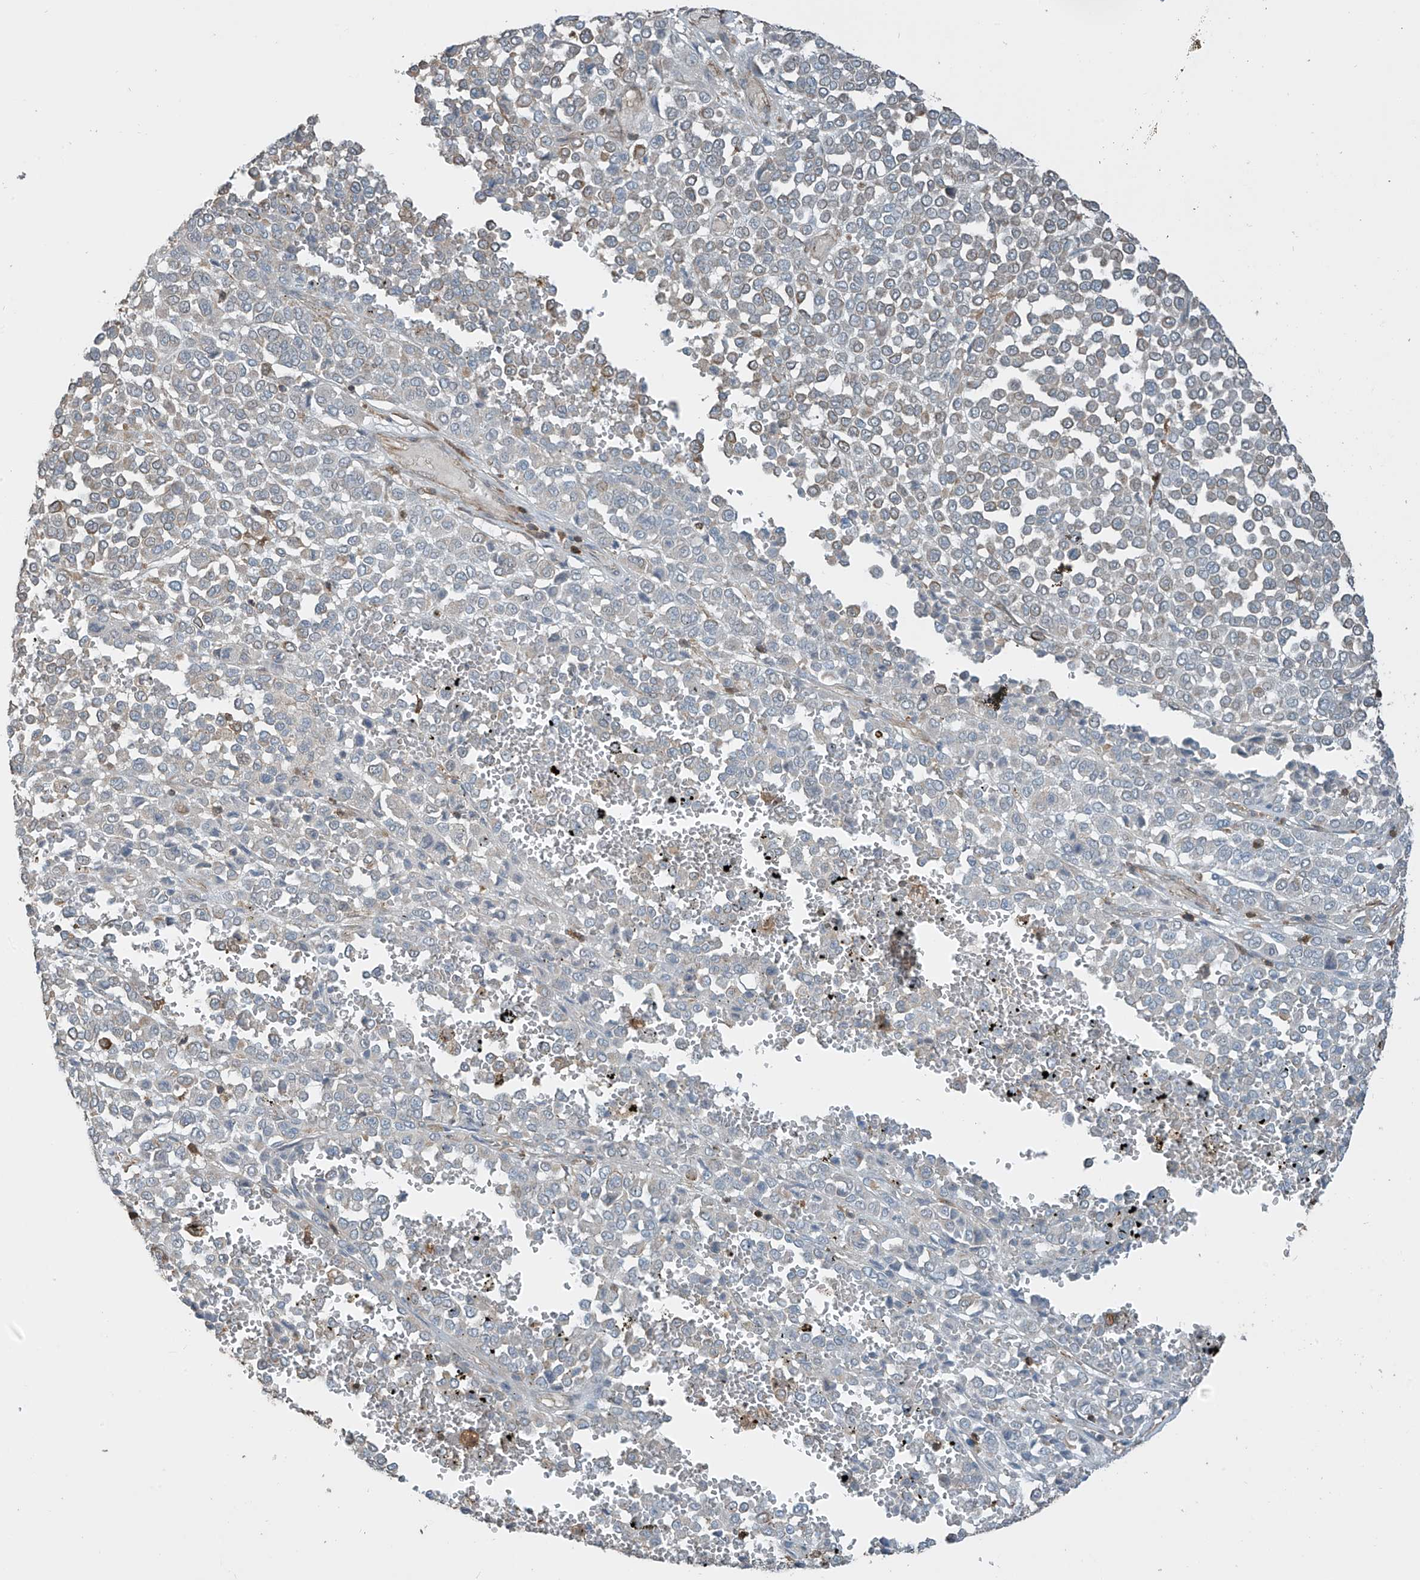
{"staining": {"intensity": "negative", "quantity": "none", "location": "none"}, "tissue": "melanoma", "cell_type": "Tumor cells", "image_type": "cancer", "snomed": [{"axis": "morphology", "description": "Malignant melanoma, Metastatic site"}, {"axis": "topography", "description": "Pancreas"}], "caption": "A micrograph of melanoma stained for a protein shows no brown staining in tumor cells.", "gene": "SH3BGRL3", "patient": {"sex": "female", "age": 30}}